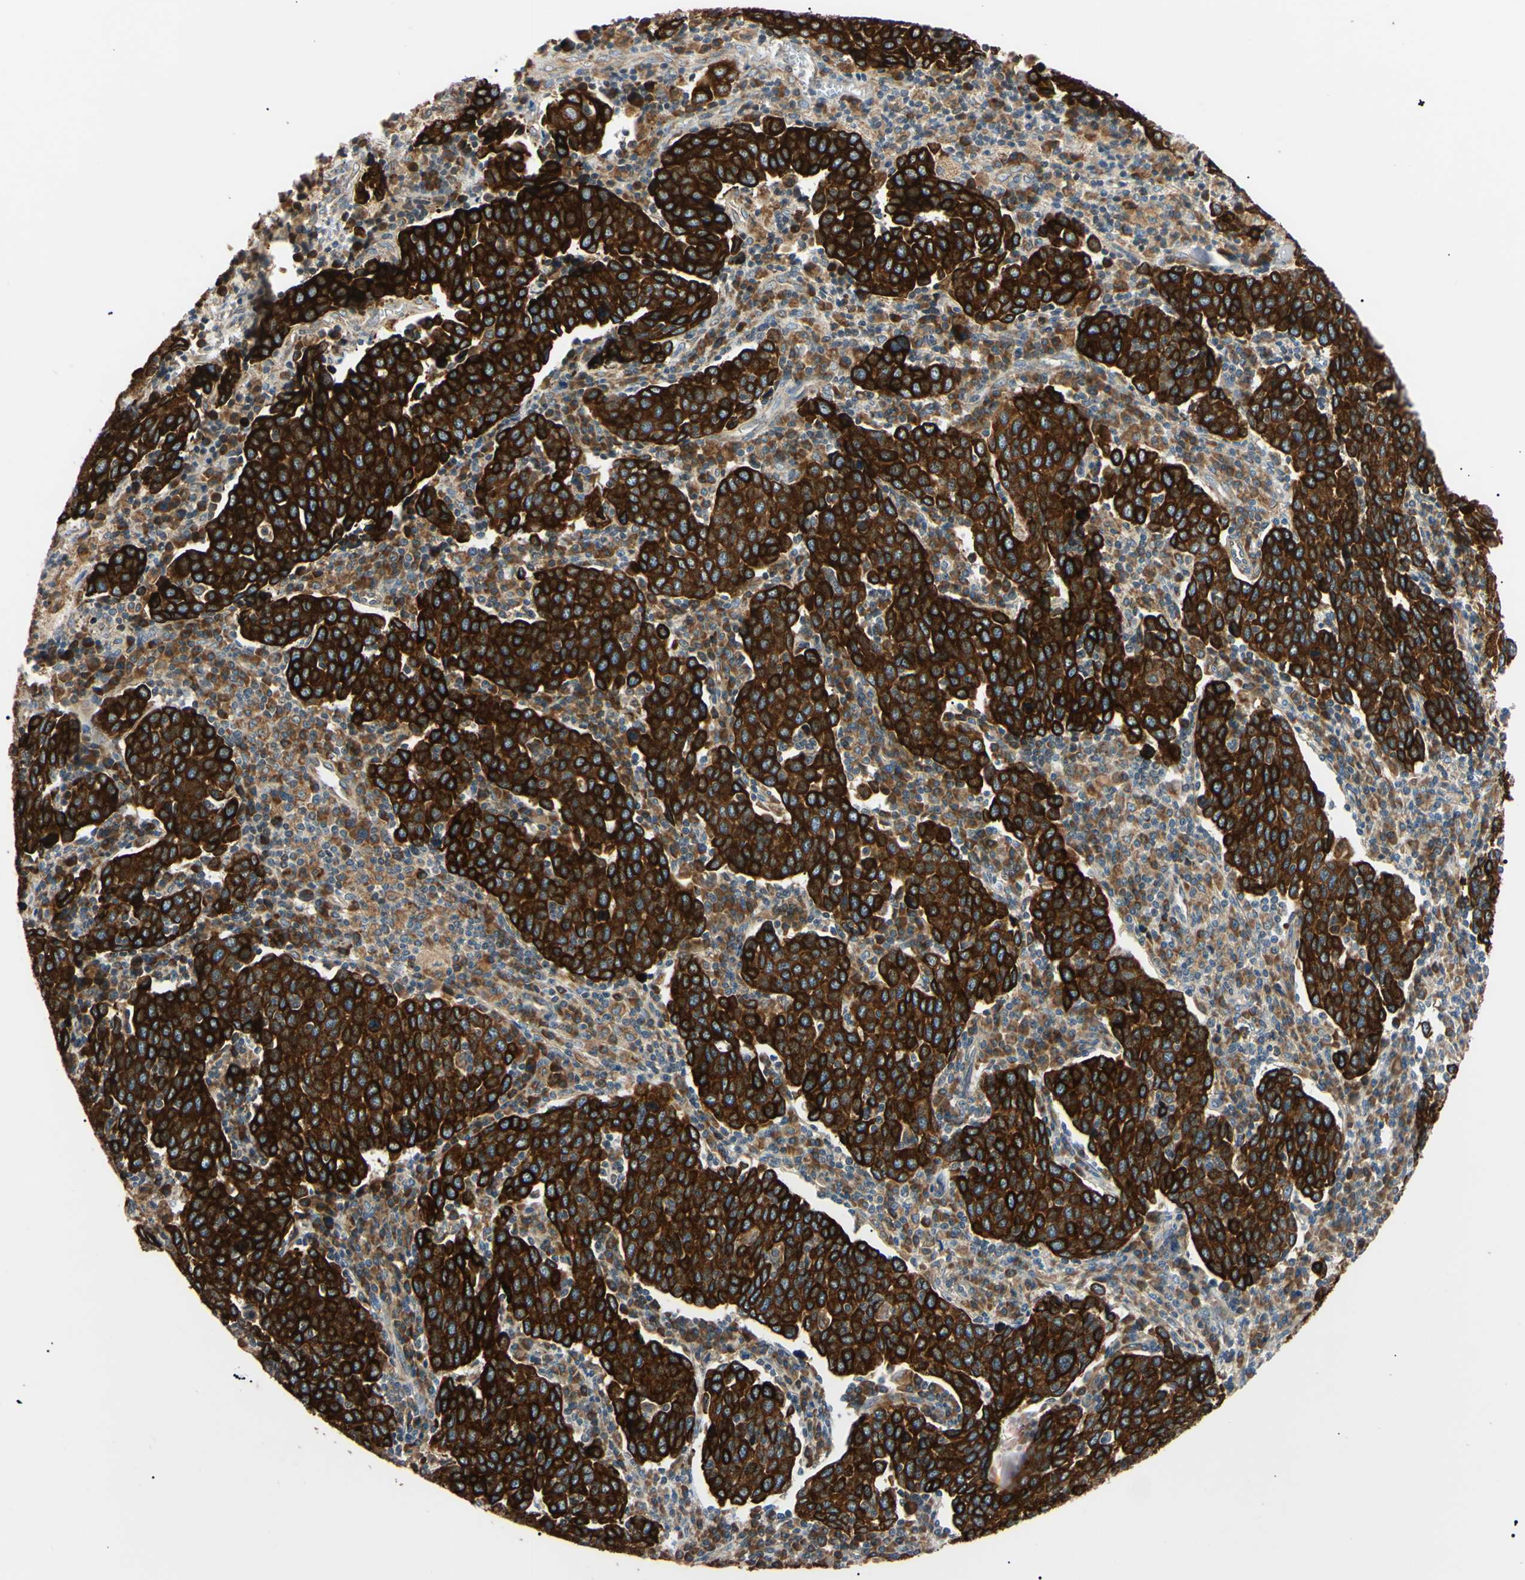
{"staining": {"intensity": "strong", "quantity": ">75%", "location": "cytoplasmic/membranous"}, "tissue": "cervical cancer", "cell_type": "Tumor cells", "image_type": "cancer", "snomed": [{"axis": "morphology", "description": "Squamous cell carcinoma, NOS"}, {"axis": "topography", "description": "Cervix"}], "caption": "About >75% of tumor cells in human cervical cancer exhibit strong cytoplasmic/membranous protein expression as visualized by brown immunohistochemical staining.", "gene": "VAPA", "patient": {"sex": "female", "age": 40}}